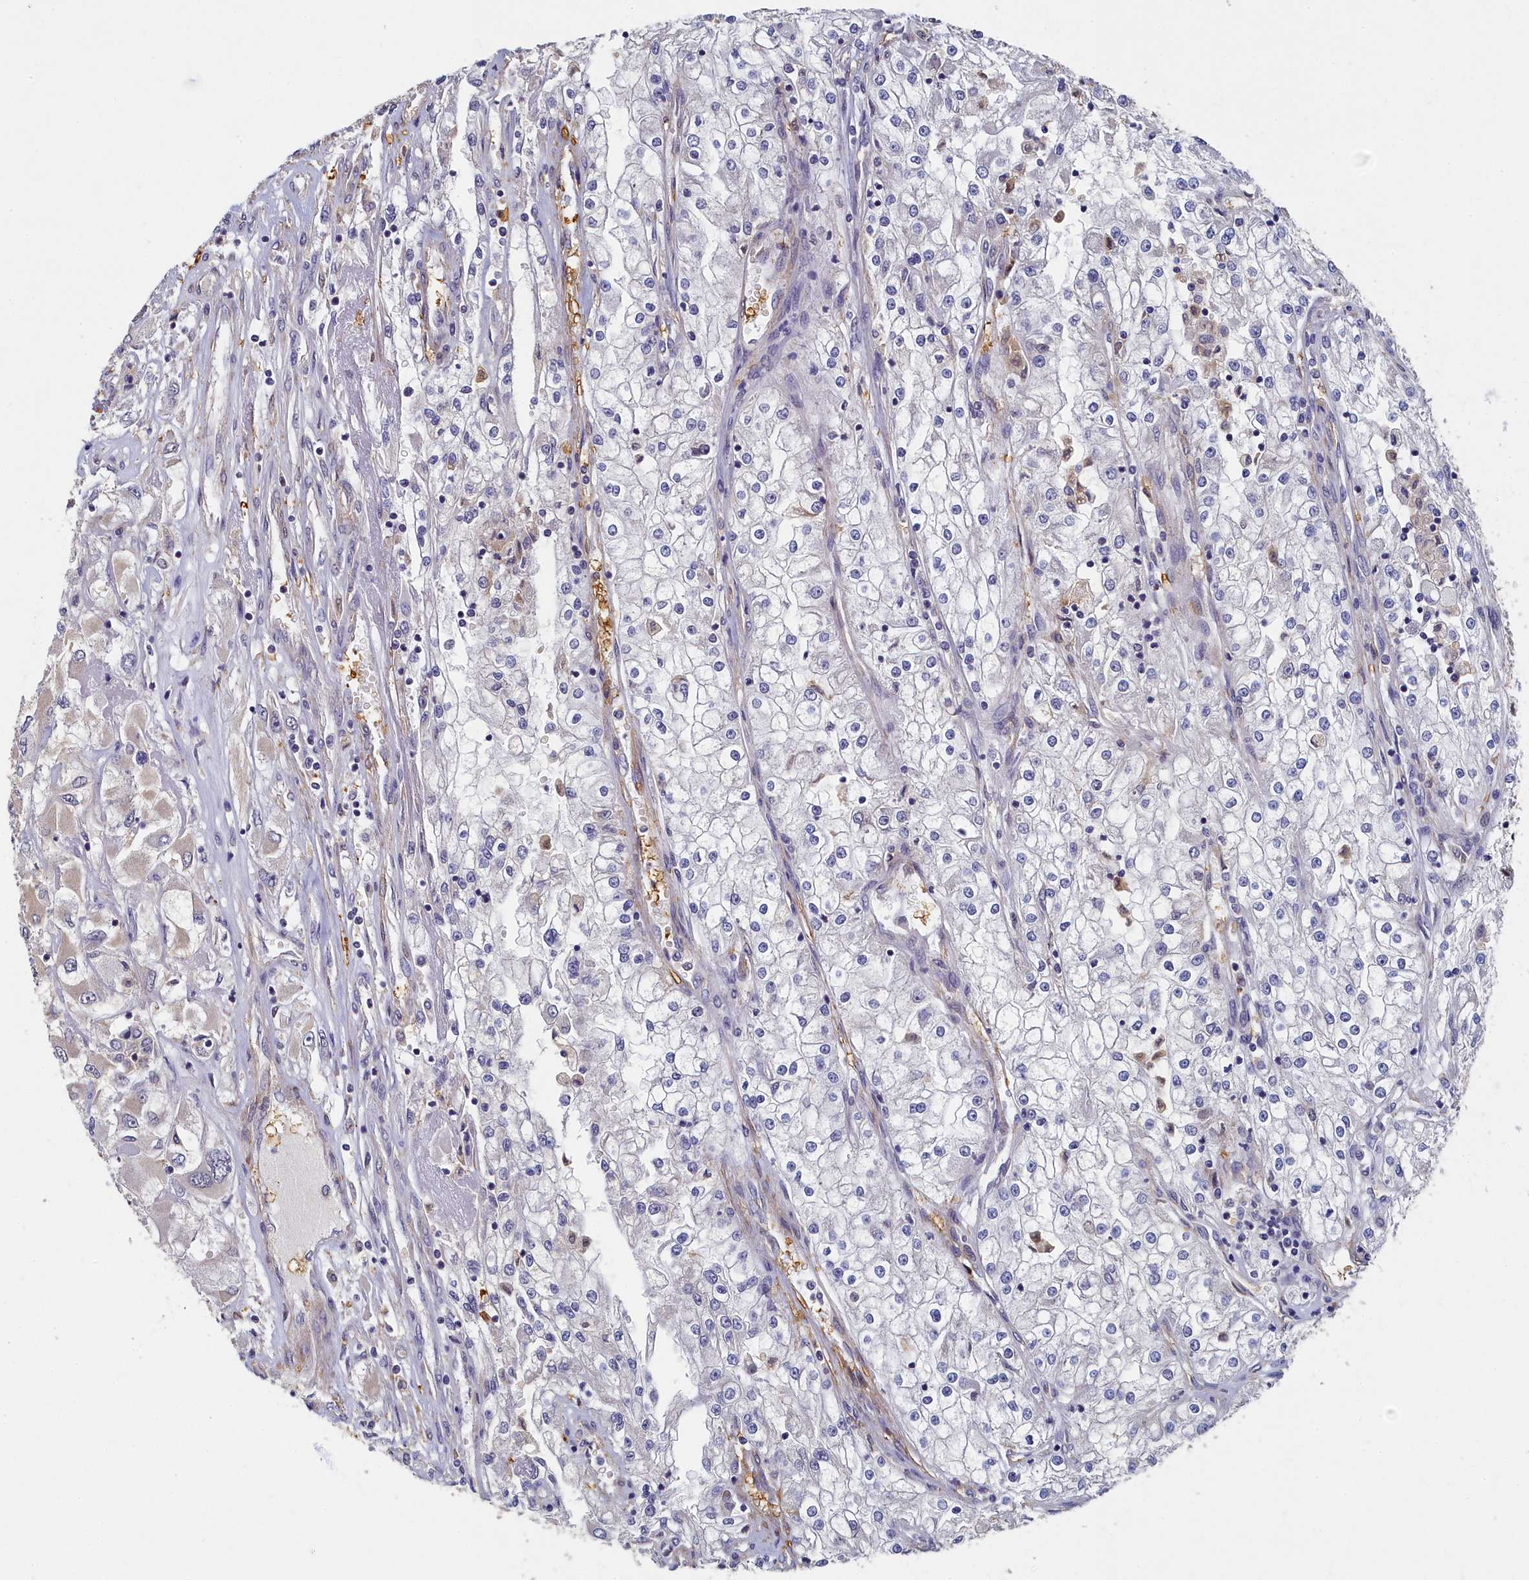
{"staining": {"intensity": "negative", "quantity": "none", "location": "none"}, "tissue": "renal cancer", "cell_type": "Tumor cells", "image_type": "cancer", "snomed": [{"axis": "morphology", "description": "Adenocarcinoma, NOS"}, {"axis": "topography", "description": "Kidney"}], "caption": "This is an immunohistochemistry photomicrograph of adenocarcinoma (renal). There is no positivity in tumor cells.", "gene": "TBCB", "patient": {"sex": "female", "age": 52}}